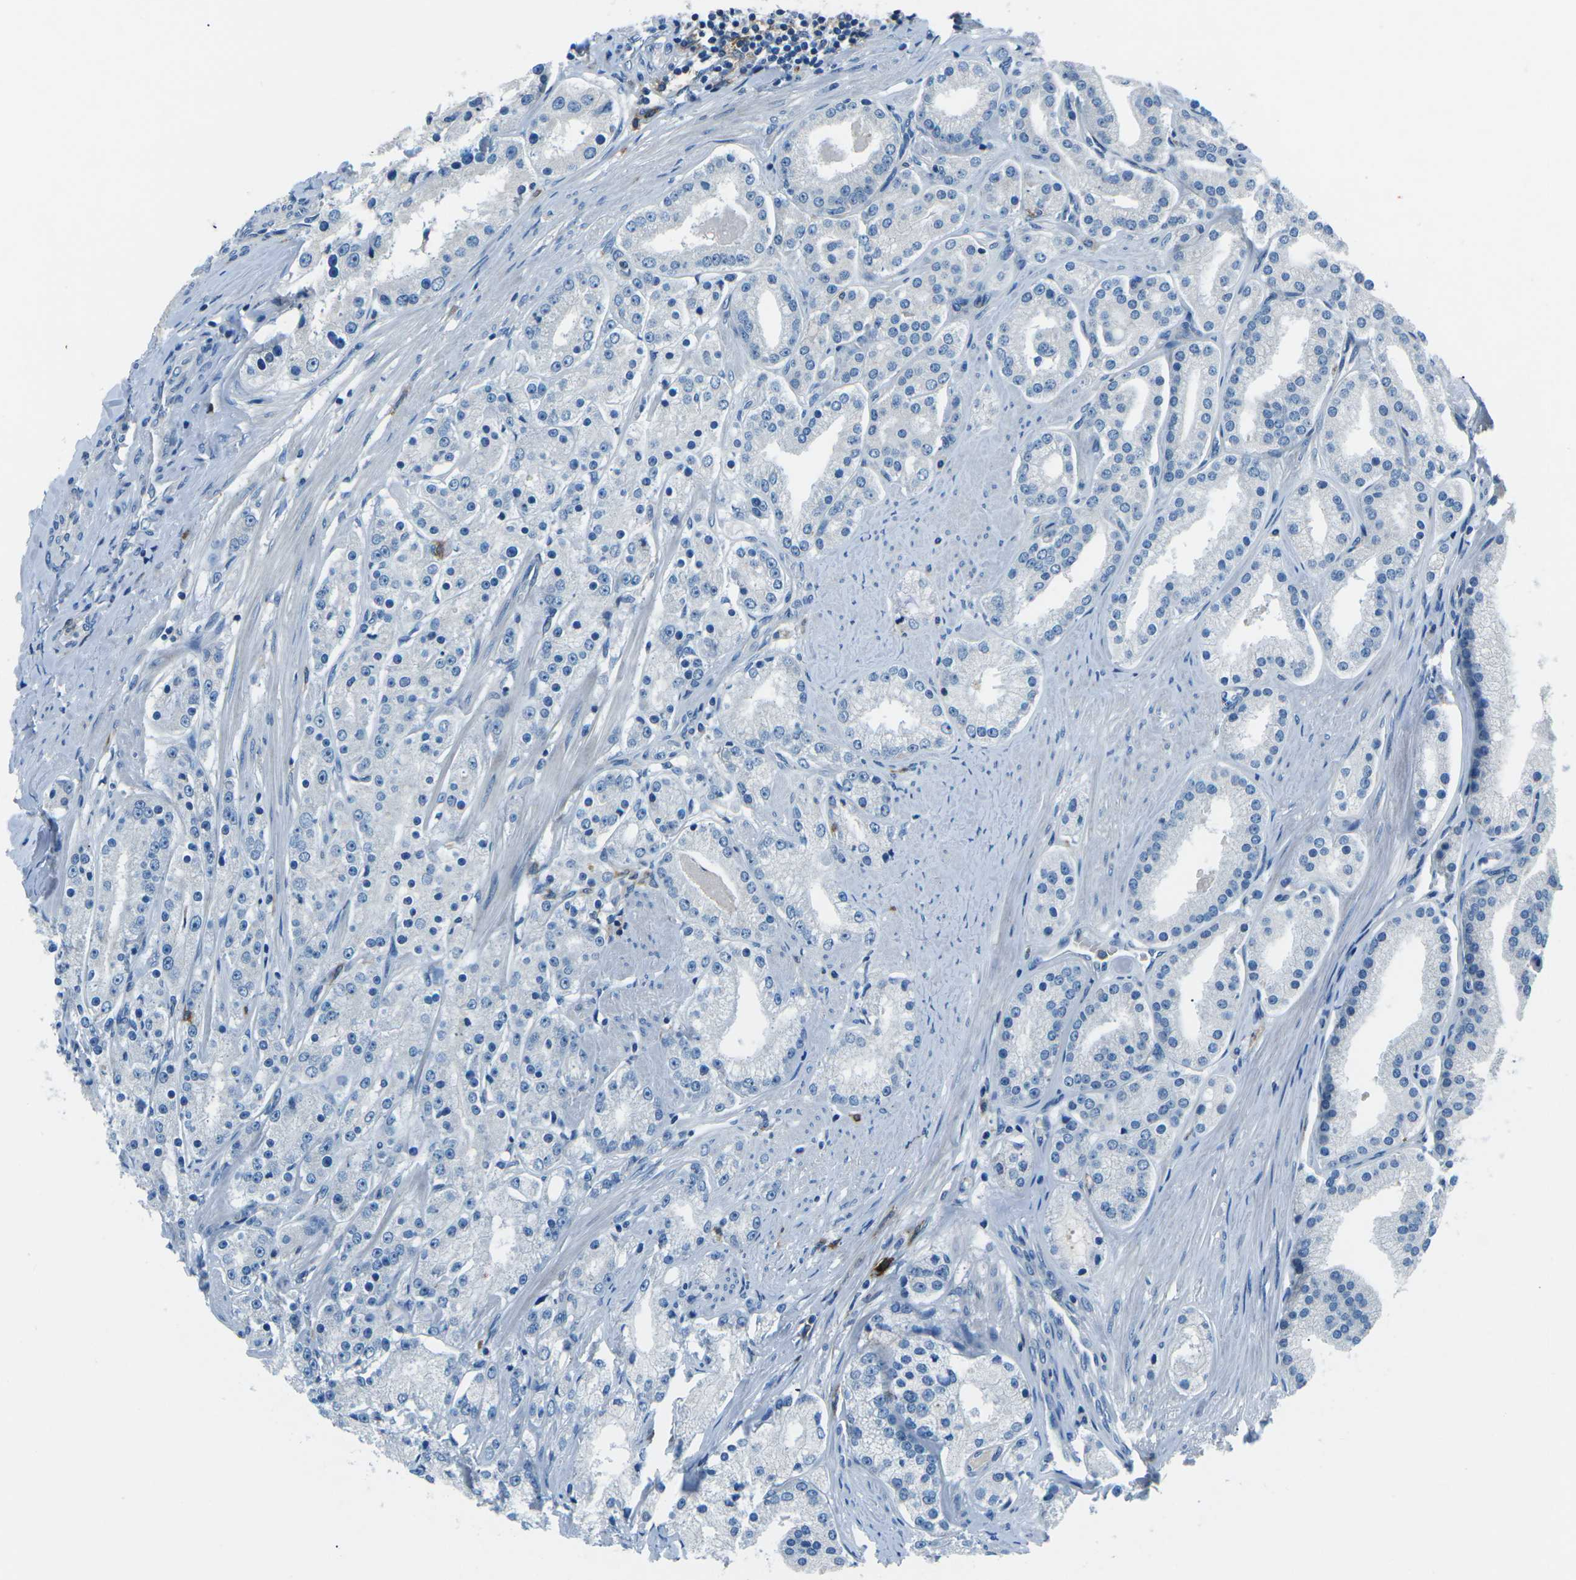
{"staining": {"intensity": "negative", "quantity": "none", "location": "none"}, "tissue": "prostate cancer", "cell_type": "Tumor cells", "image_type": "cancer", "snomed": [{"axis": "morphology", "description": "Adenocarcinoma, Low grade"}, {"axis": "topography", "description": "Prostate"}], "caption": "Image shows no significant protein staining in tumor cells of prostate cancer. (Brightfield microscopy of DAB (3,3'-diaminobenzidine) immunohistochemistry at high magnification).", "gene": "CD1D", "patient": {"sex": "male", "age": 63}}